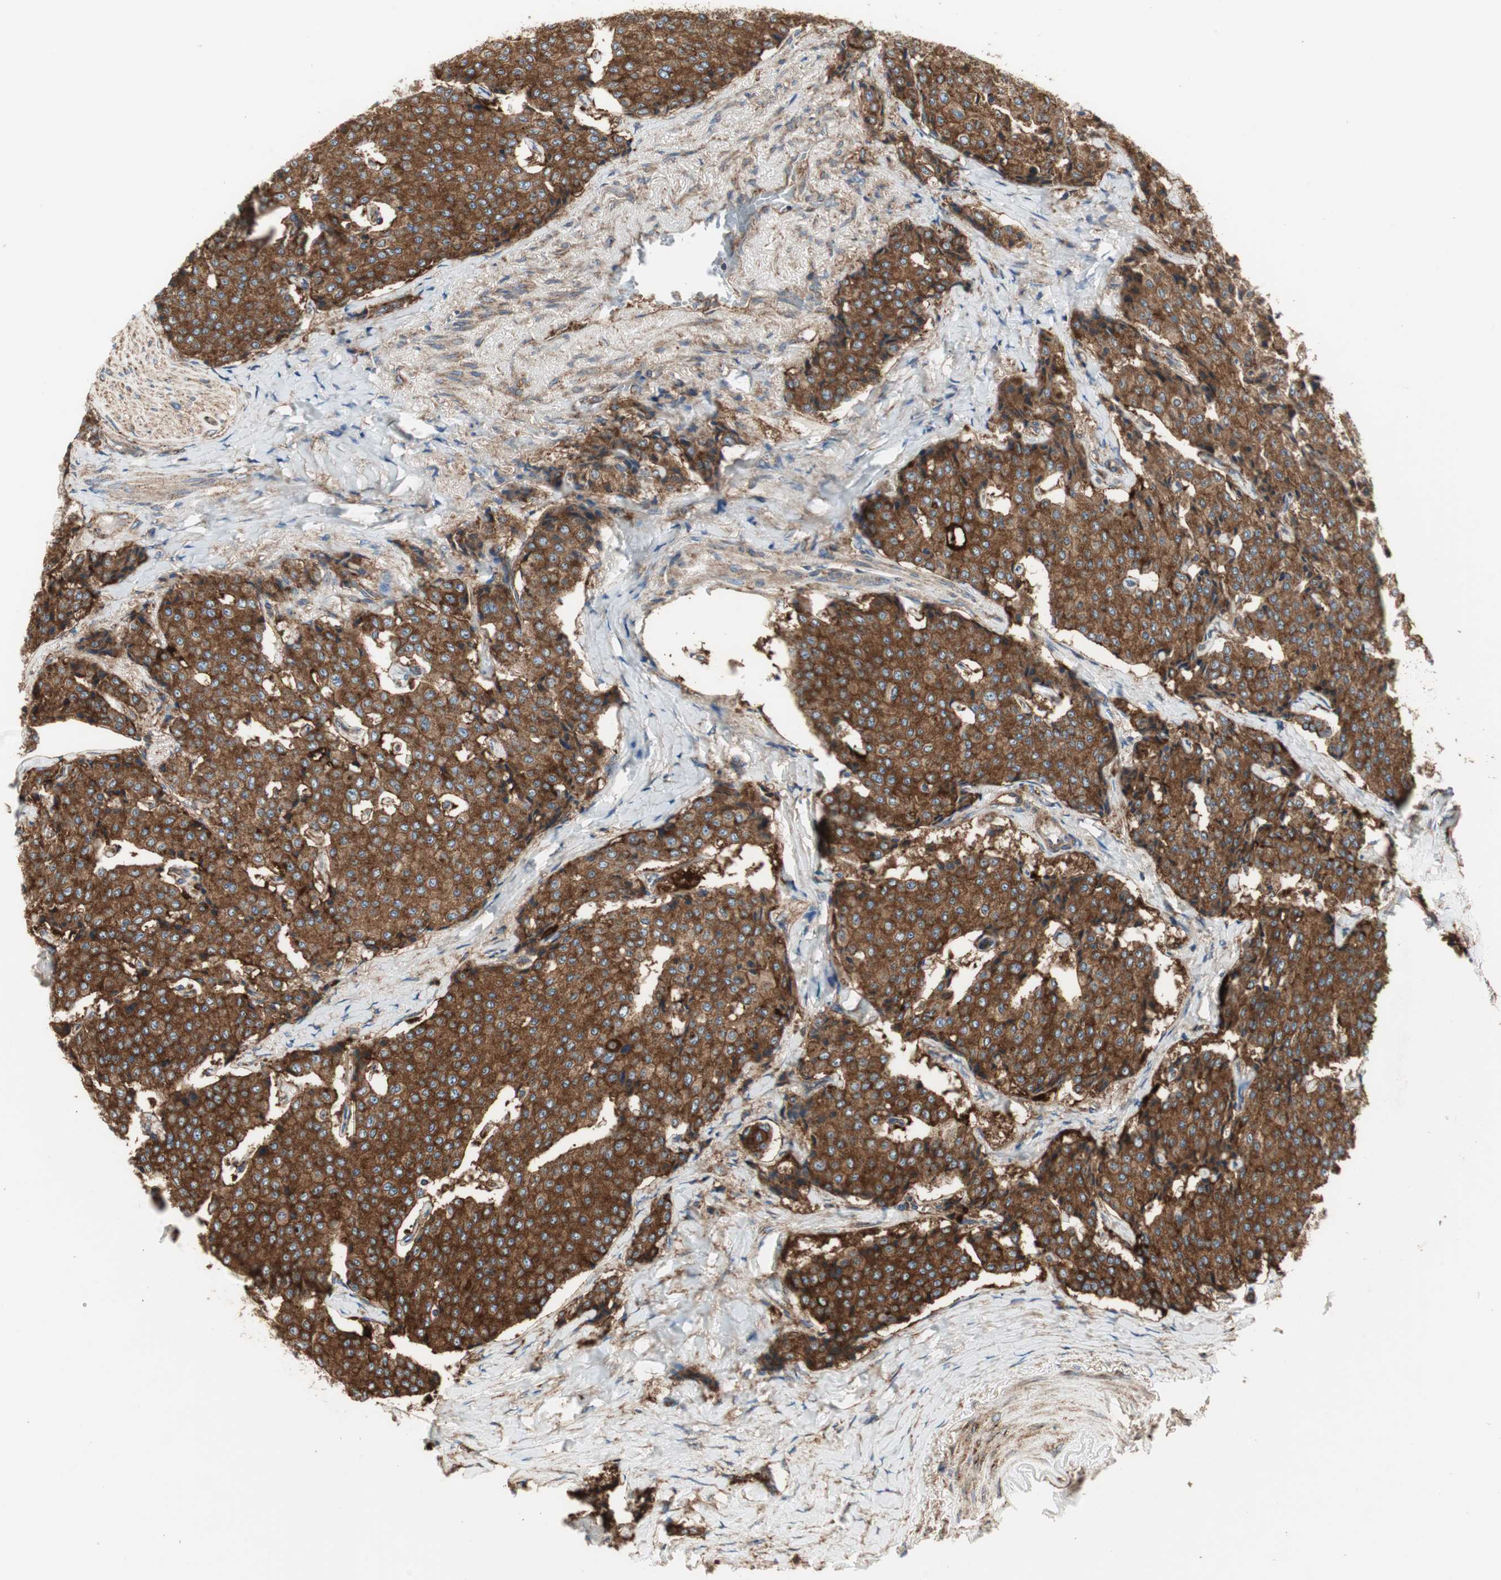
{"staining": {"intensity": "strong", "quantity": ">75%", "location": "cytoplasmic/membranous"}, "tissue": "carcinoid", "cell_type": "Tumor cells", "image_type": "cancer", "snomed": [{"axis": "morphology", "description": "Carcinoid, malignant, NOS"}, {"axis": "topography", "description": "Colon"}], "caption": "A brown stain labels strong cytoplasmic/membranous expression of a protein in human carcinoid tumor cells.", "gene": "H6PD", "patient": {"sex": "female", "age": 61}}